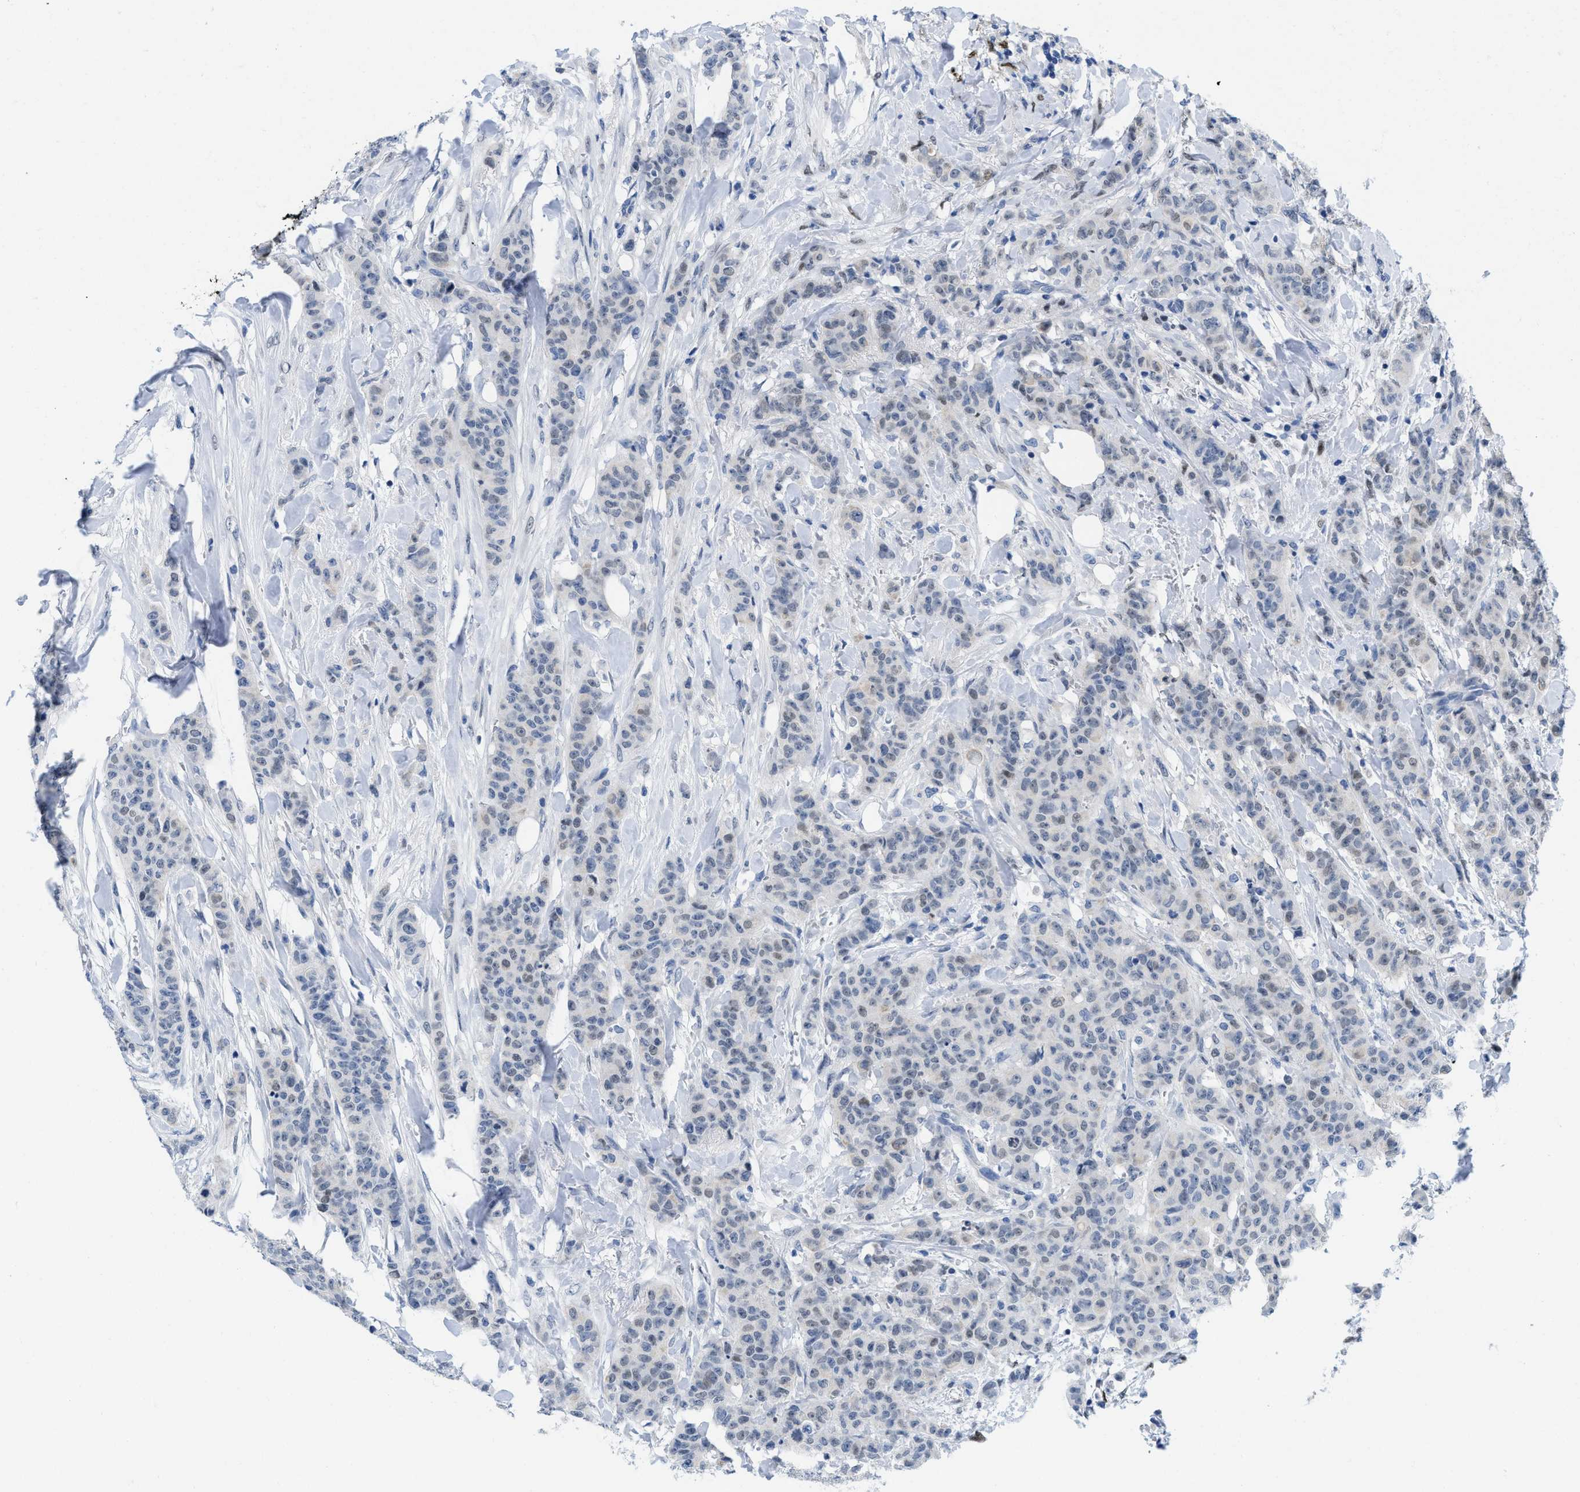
{"staining": {"intensity": "weak", "quantity": "<25%", "location": "nuclear"}, "tissue": "breast cancer", "cell_type": "Tumor cells", "image_type": "cancer", "snomed": [{"axis": "morphology", "description": "Normal tissue, NOS"}, {"axis": "morphology", "description": "Duct carcinoma"}, {"axis": "topography", "description": "Breast"}], "caption": "The micrograph displays no staining of tumor cells in breast cancer (intraductal carcinoma). (DAB immunohistochemistry with hematoxylin counter stain).", "gene": "NFIX", "patient": {"sex": "female", "age": 40}}